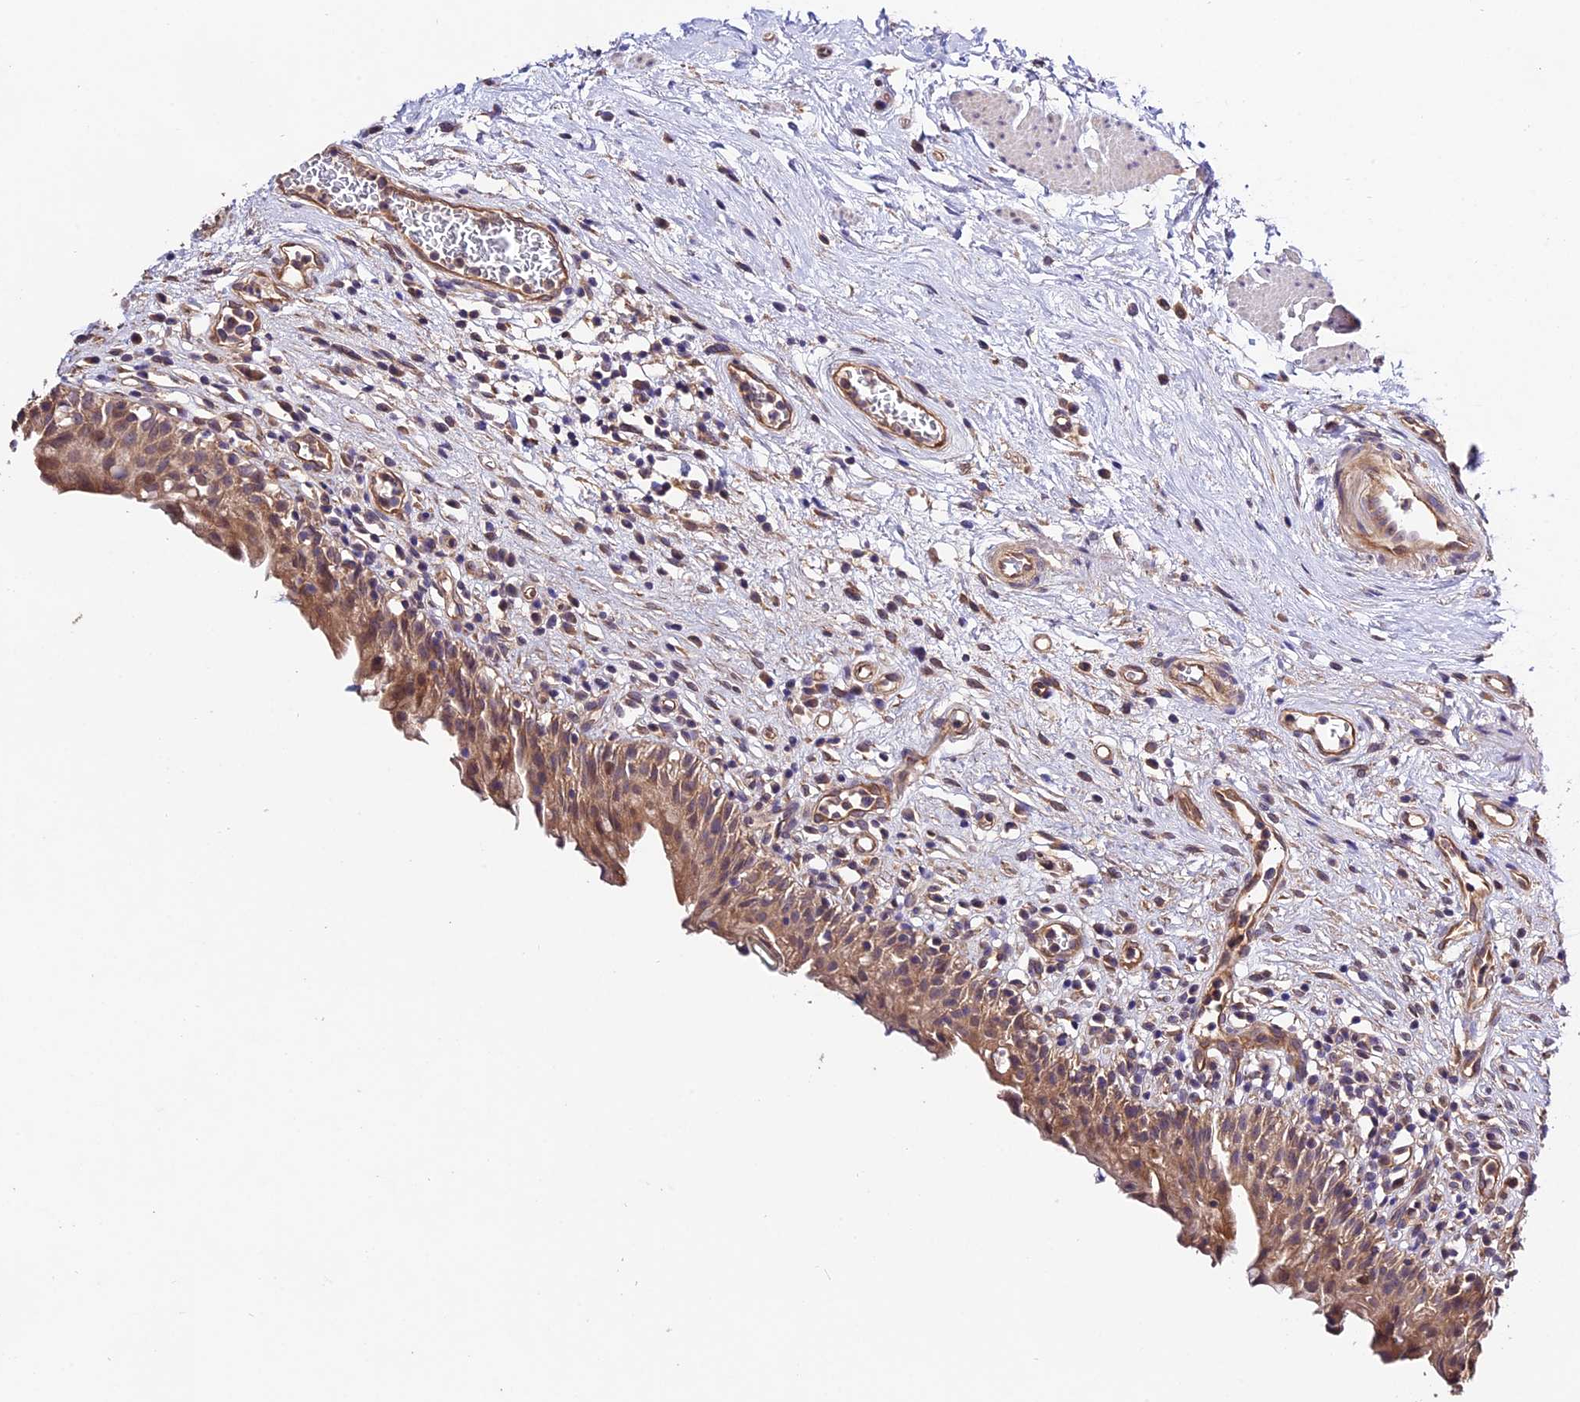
{"staining": {"intensity": "moderate", "quantity": ">75%", "location": "cytoplasmic/membranous"}, "tissue": "urinary bladder", "cell_type": "Urothelial cells", "image_type": "normal", "snomed": [{"axis": "morphology", "description": "Normal tissue, NOS"}, {"axis": "morphology", "description": "Inflammation, NOS"}, {"axis": "topography", "description": "Urinary bladder"}], "caption": "Immunohistochemistry staining of benign urinary bladder, which exhibits medium levels of moderate cytoplasmic/membranous expression in about >75% of urothelial cells indicating moderate cytoplasmic/membranous protein positivity. The staining was performed using DAB (3,3'-diaminobenzidine) (brown) for protein detection and nuclei were counterstained in hematoxylin (blue).", "gene": "CES3", "patient": {"sex": "male", "age": 63}}